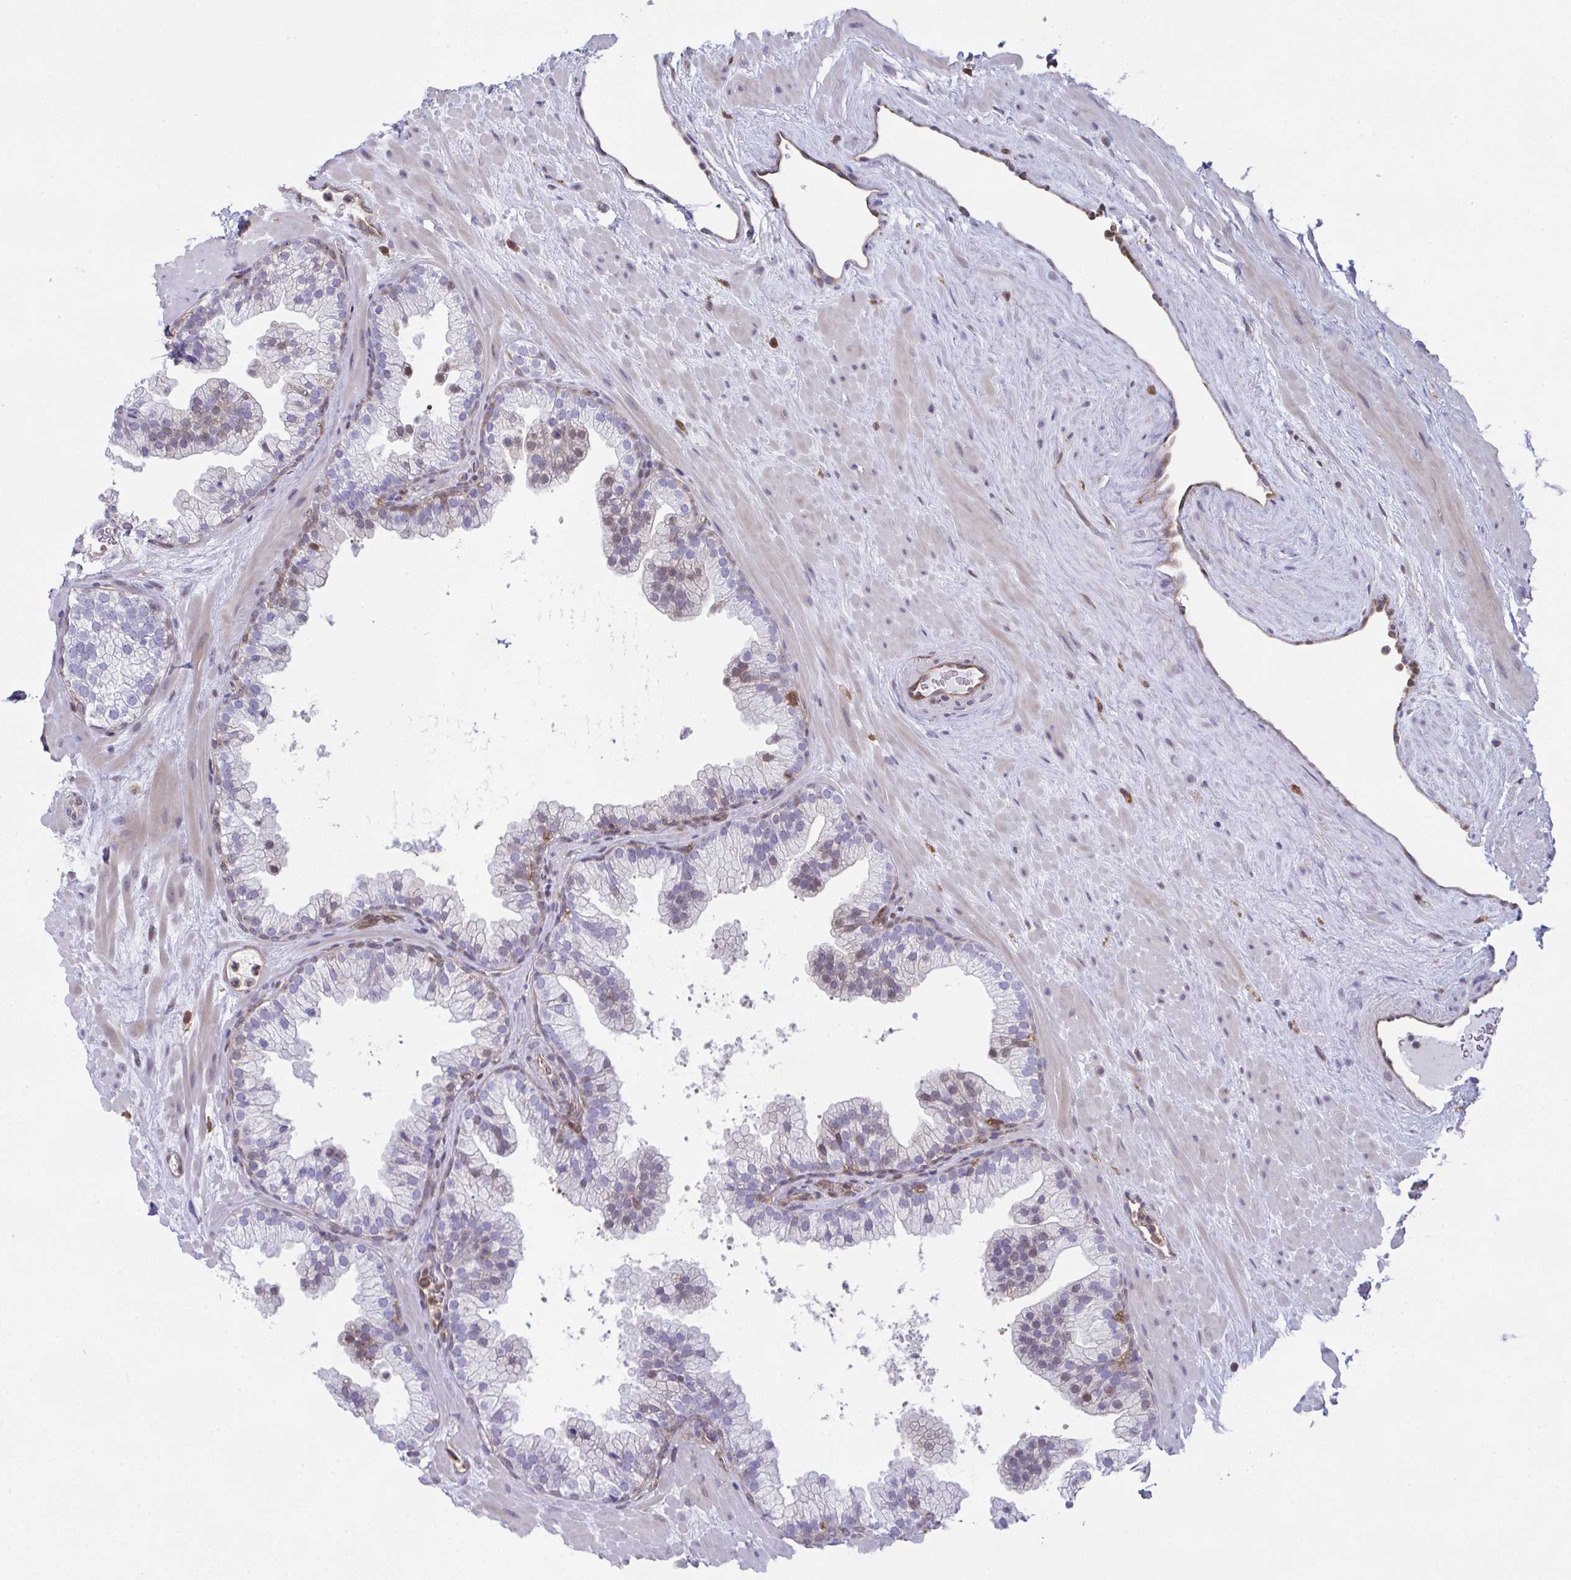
{"staining": {"intensity": "moderate", "quantity": "<25%", "location": "cytoplasmic/membranous,nuclear"}, "tissue": "prostate", "cell_type": "Glandular cells", "image_type": "normal", "snomed": [{"axis": "morphology", "description": "Normal tissue, NOS"}, {"axis": "topography", "description": "Prostate"}, {"axis": "topography", "description": "Peripheral nerve tissue"}], "caption": "This histopathology image demonstrates immunohistochemistry (IHC) staining of normal human prostate, with low moderate cytoplasmic/membranous,nuclear expression in approximately <25% of glandular cells.", "gene": "ALDH16A1", "patient": {"sex": "male", "age": 61}}